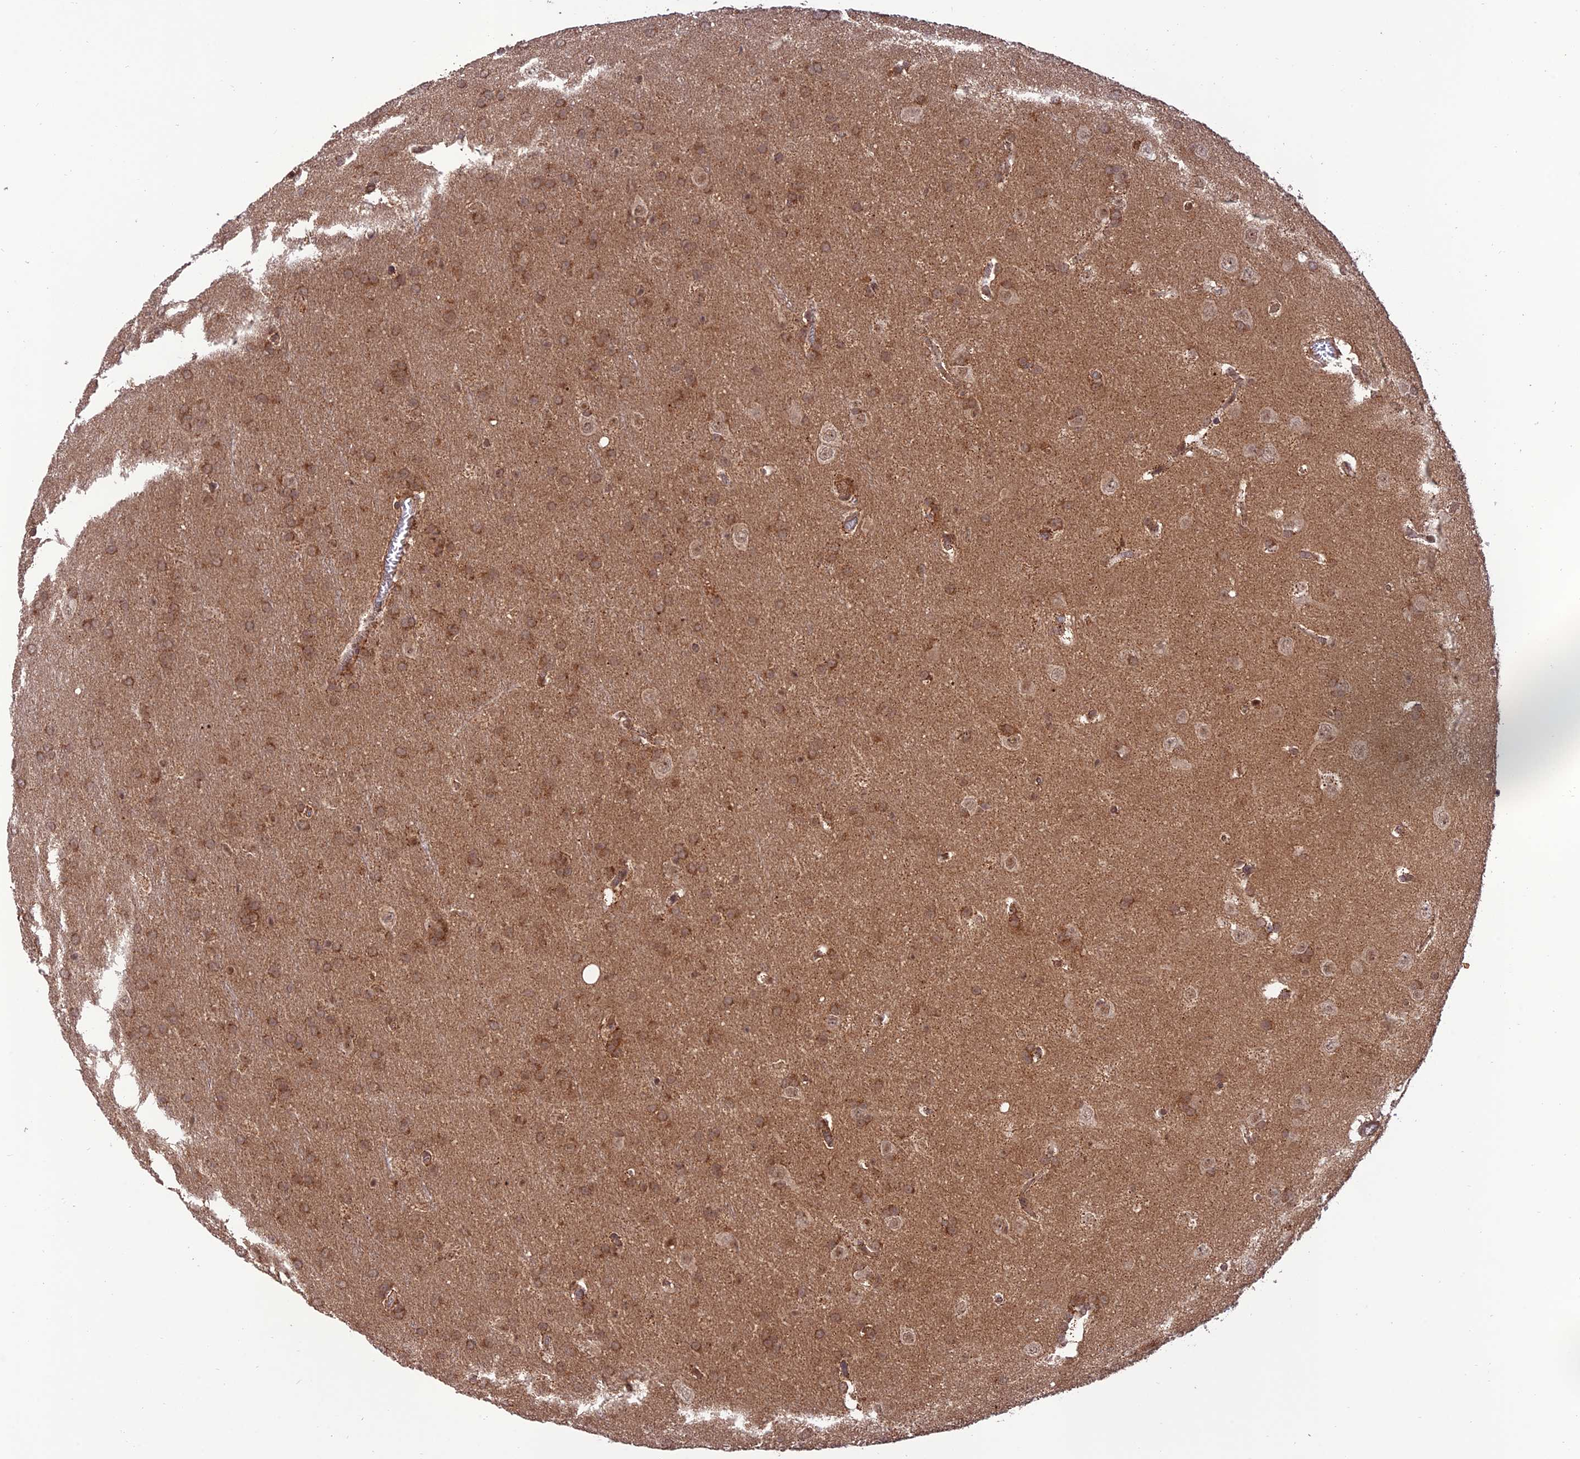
{"staining": {"intensity": "moderate", "quantity": ">75%", "location": "cytoplasmic/membranous"}, "tissue": "glioma", "cell_type": "Tumor cells", "image_type": "cancer", "snomed": [{"axis": "morphology", "description": "Glioma, malignant, Low grade"}, {"axis": "topography", "description": "Brain"}], "caption": "A micrograph showing moderate cytoplasmic/membranous expression in approximately >75% of tumor cells in glioma, as visualized by brown immunohistochemical staining.", "gene": "REV1", "patient": {"sex": "female", "age": 32}}